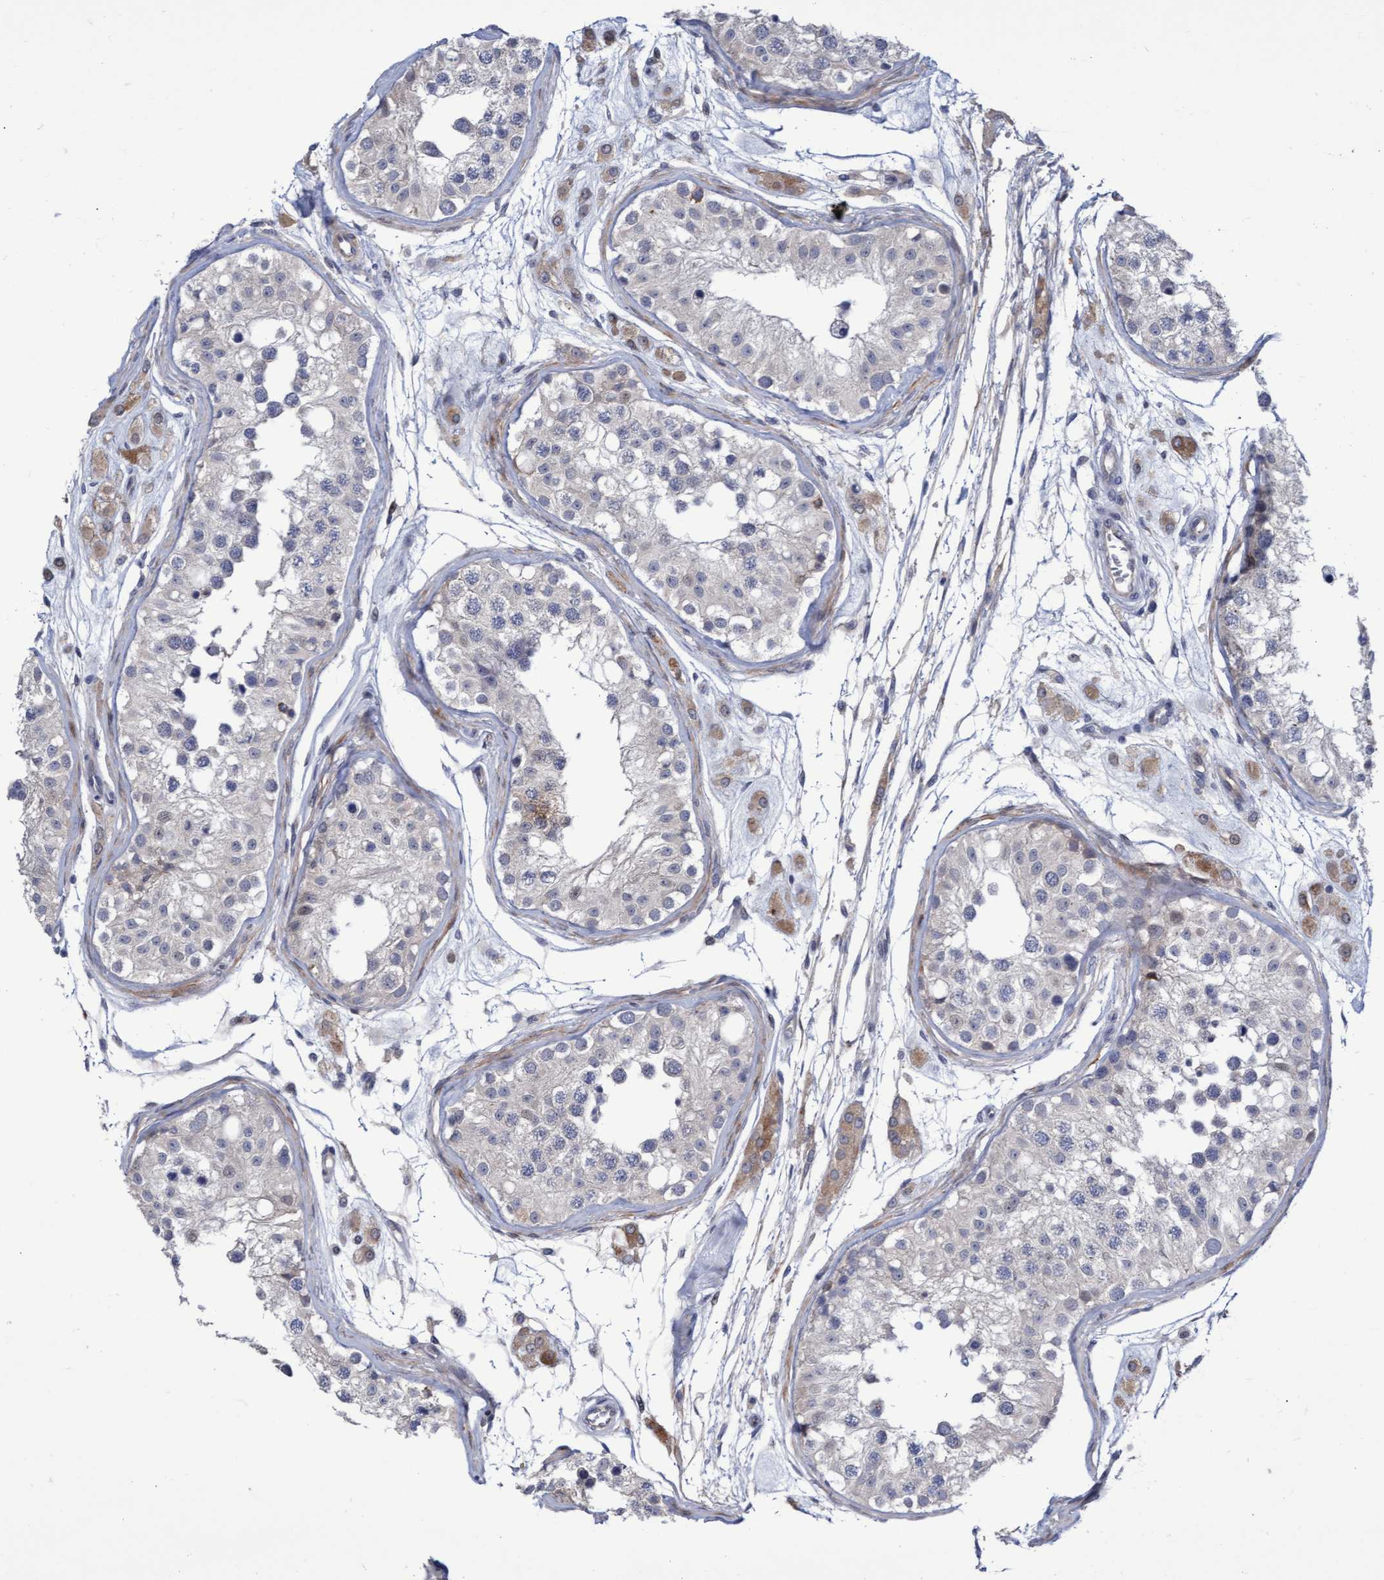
{"staining": {"intensity": "negative", "quantity": "none", "location": "none"}, "tissue": "testis", "cell_type": "Cells in seminiferous ducts", "image_type": "normal", "snomed": [{"axis": "morphology", "description": "Normal tissue, NOS"}, {"axis": "morphology", "description": "Adenocarcinoma, metastatic, NOS"}, {"axis": "topography", "description": "Testis"}], "caption": "Immunohistochemistry micrograph of normal testis: testis stained with DAB (3,3'-diaminobenzidine) shows no significant protein staining in cells in seminiferous ducts.", "gene": "ABCF2", "patient": {"sex": "male", "age": 26}}